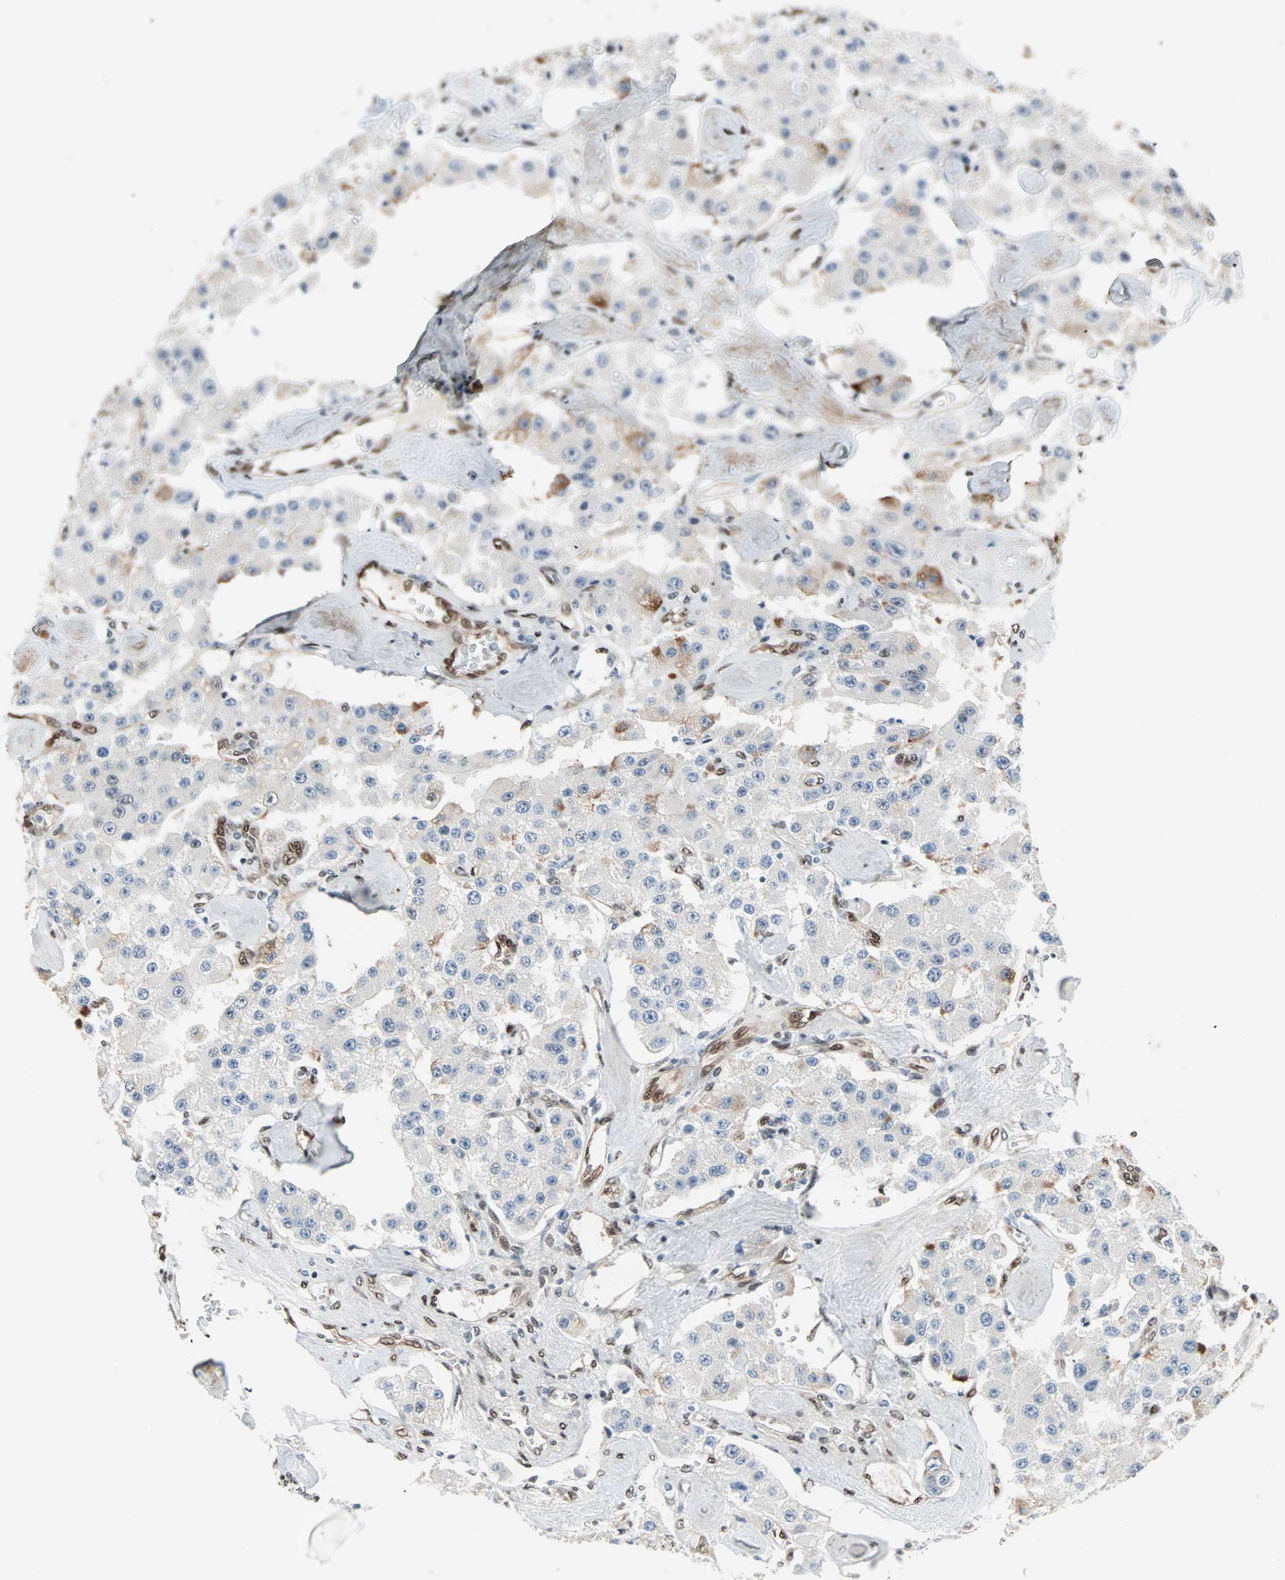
{"staining": {"intensity": "weak", "quantity": "<25%", "location": "cytoplasmic/membranous"}, "tissue": "carcinoid", "cell_type": "Tumor cells", "image_type": "cancer", "snomed": [{"axis": "morphology", "description": "Carcinoid, malignant, NOS"}, {"axis": "topography", "description": "Pancreas"}], "caption": "Tumor cells show no significant positivity in carcinoid.", "gene": "WWTR1", "patient": {"sex": "male", "age": 41}}